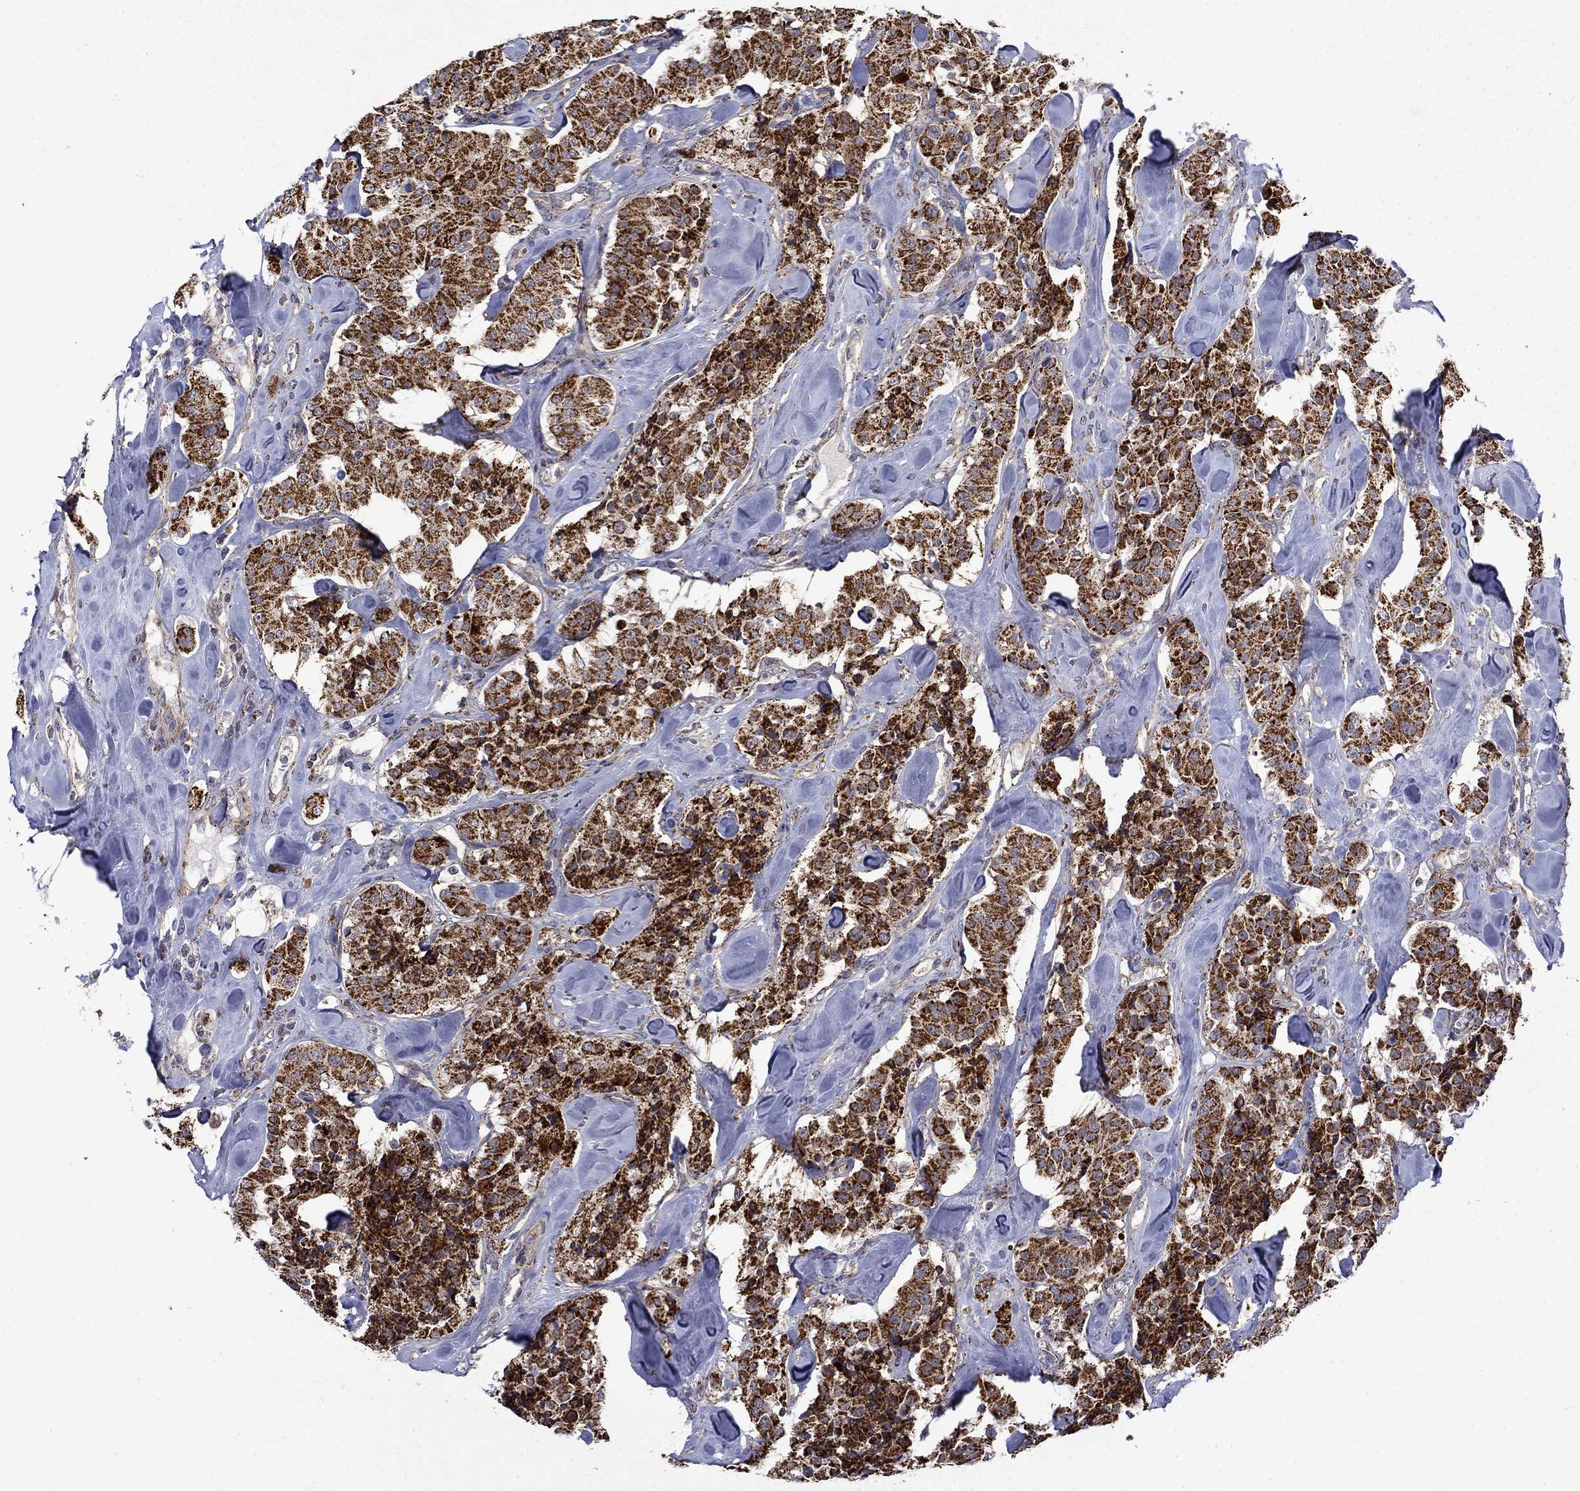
{"staining": {"intensity": "strong", "quantity": ">75%", "location": "cytoplasmic/membranous"}, "tissue": "carcinoid", "cell_type": "Tumor cells", "image_type": "cancer", "snomed": [{"axis": "morphology", "description": "Carcinoid, malignant, NOS"}, {"axis": "topography", "description": "Pancreas"}], "caption": "Carcinoid stained with a protein marker demonstrates strong staining in tumor cells.", "gene": "PCBP3", "patient": {"sex": "male", "age": 41}}